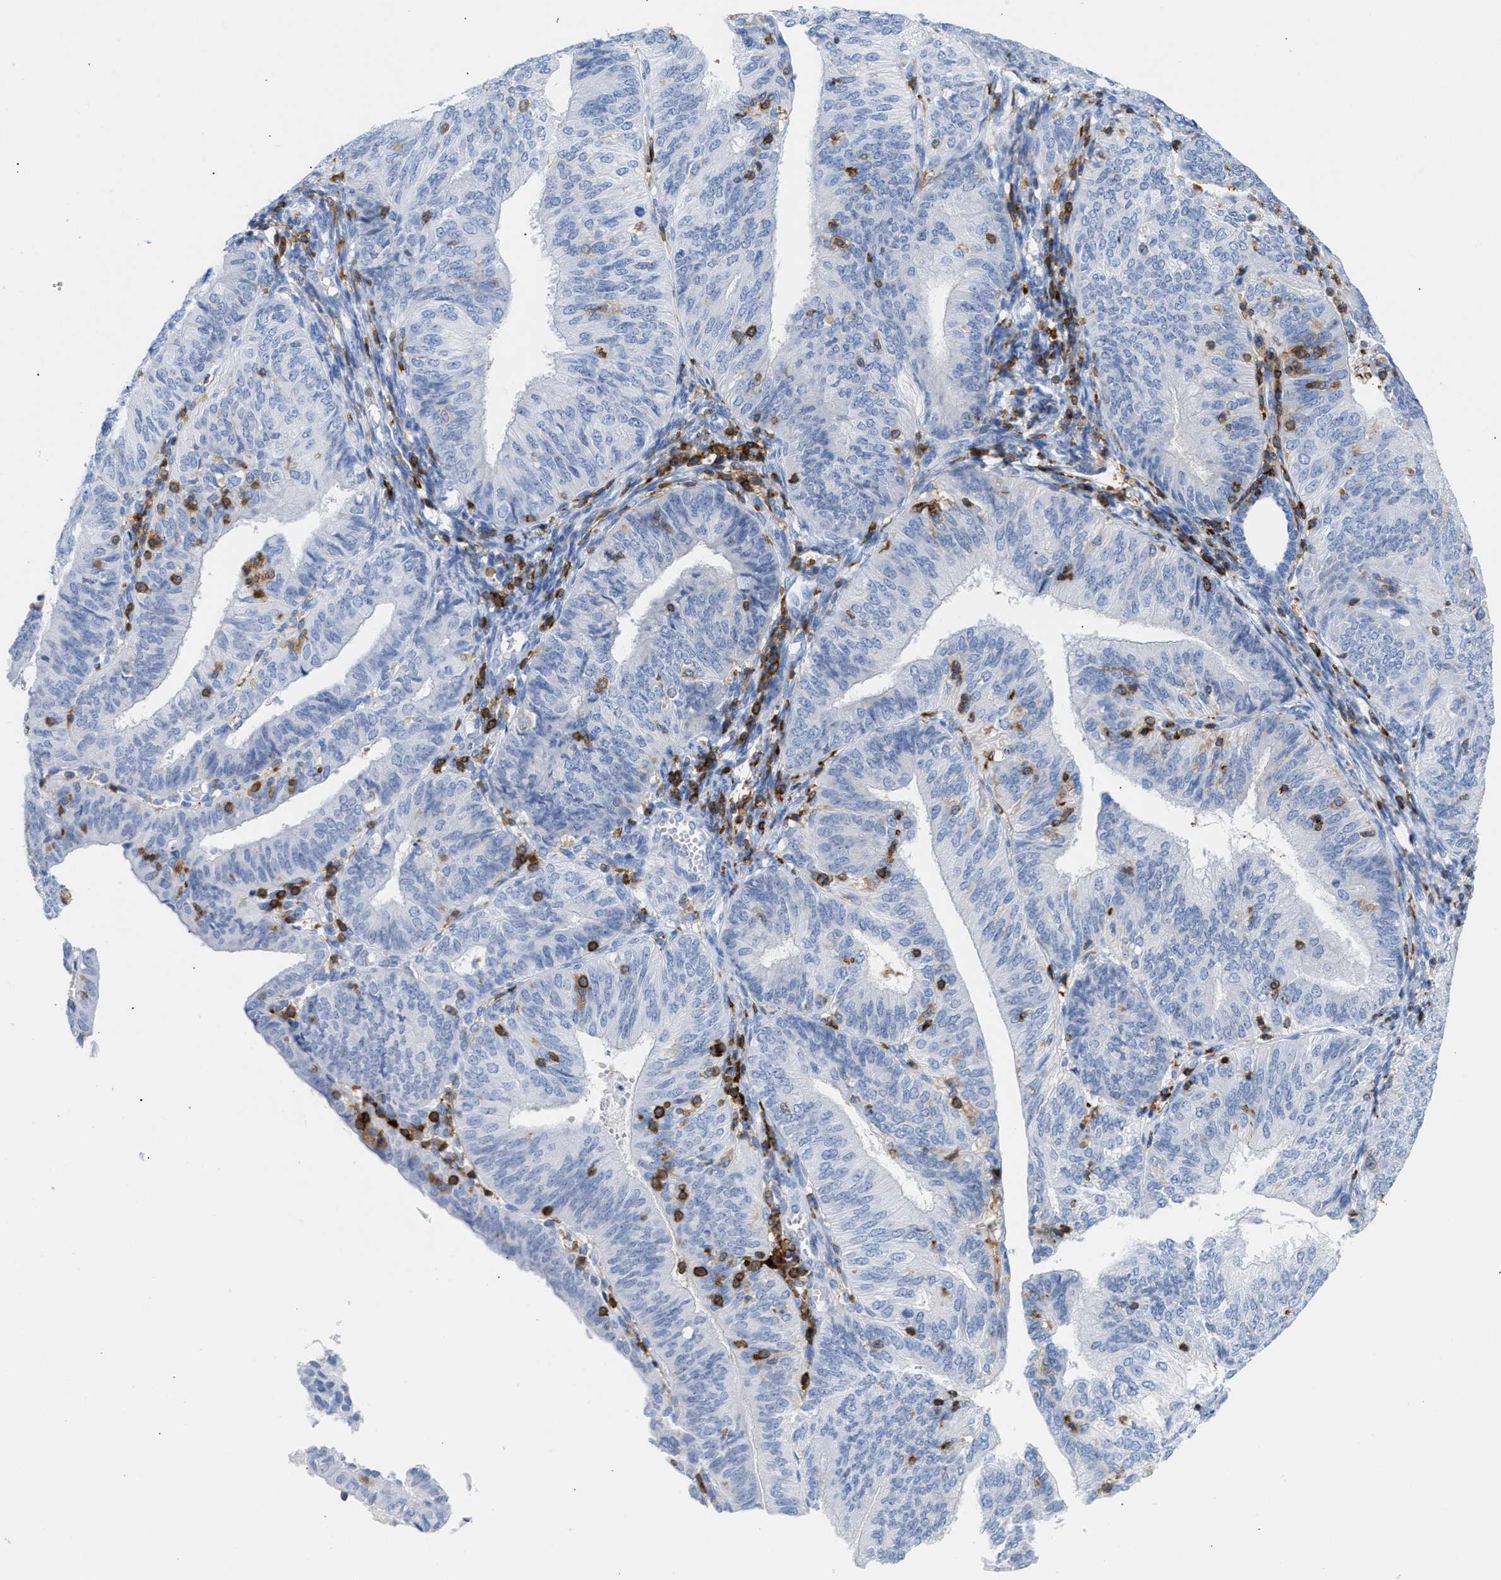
{"staining": {"intensity": "negative", "quantity": "none", "location": "none"}, "tissue": "endometrial cancer", "cell_type": "Tumor cells", "image_type": "cancer", "snomed": [{"axis": "morphology", "description": "Adenocarcinoma, NOS"}, {"axis": "topography", "description": "Endometrium"}], "caption": "Immunohistochemical staining of adenocarcinoma (endometrial) reveals no significant positivity in tumor cells.", "gene": "LCP1", "patient": {"sex": "female", "age": 58}}